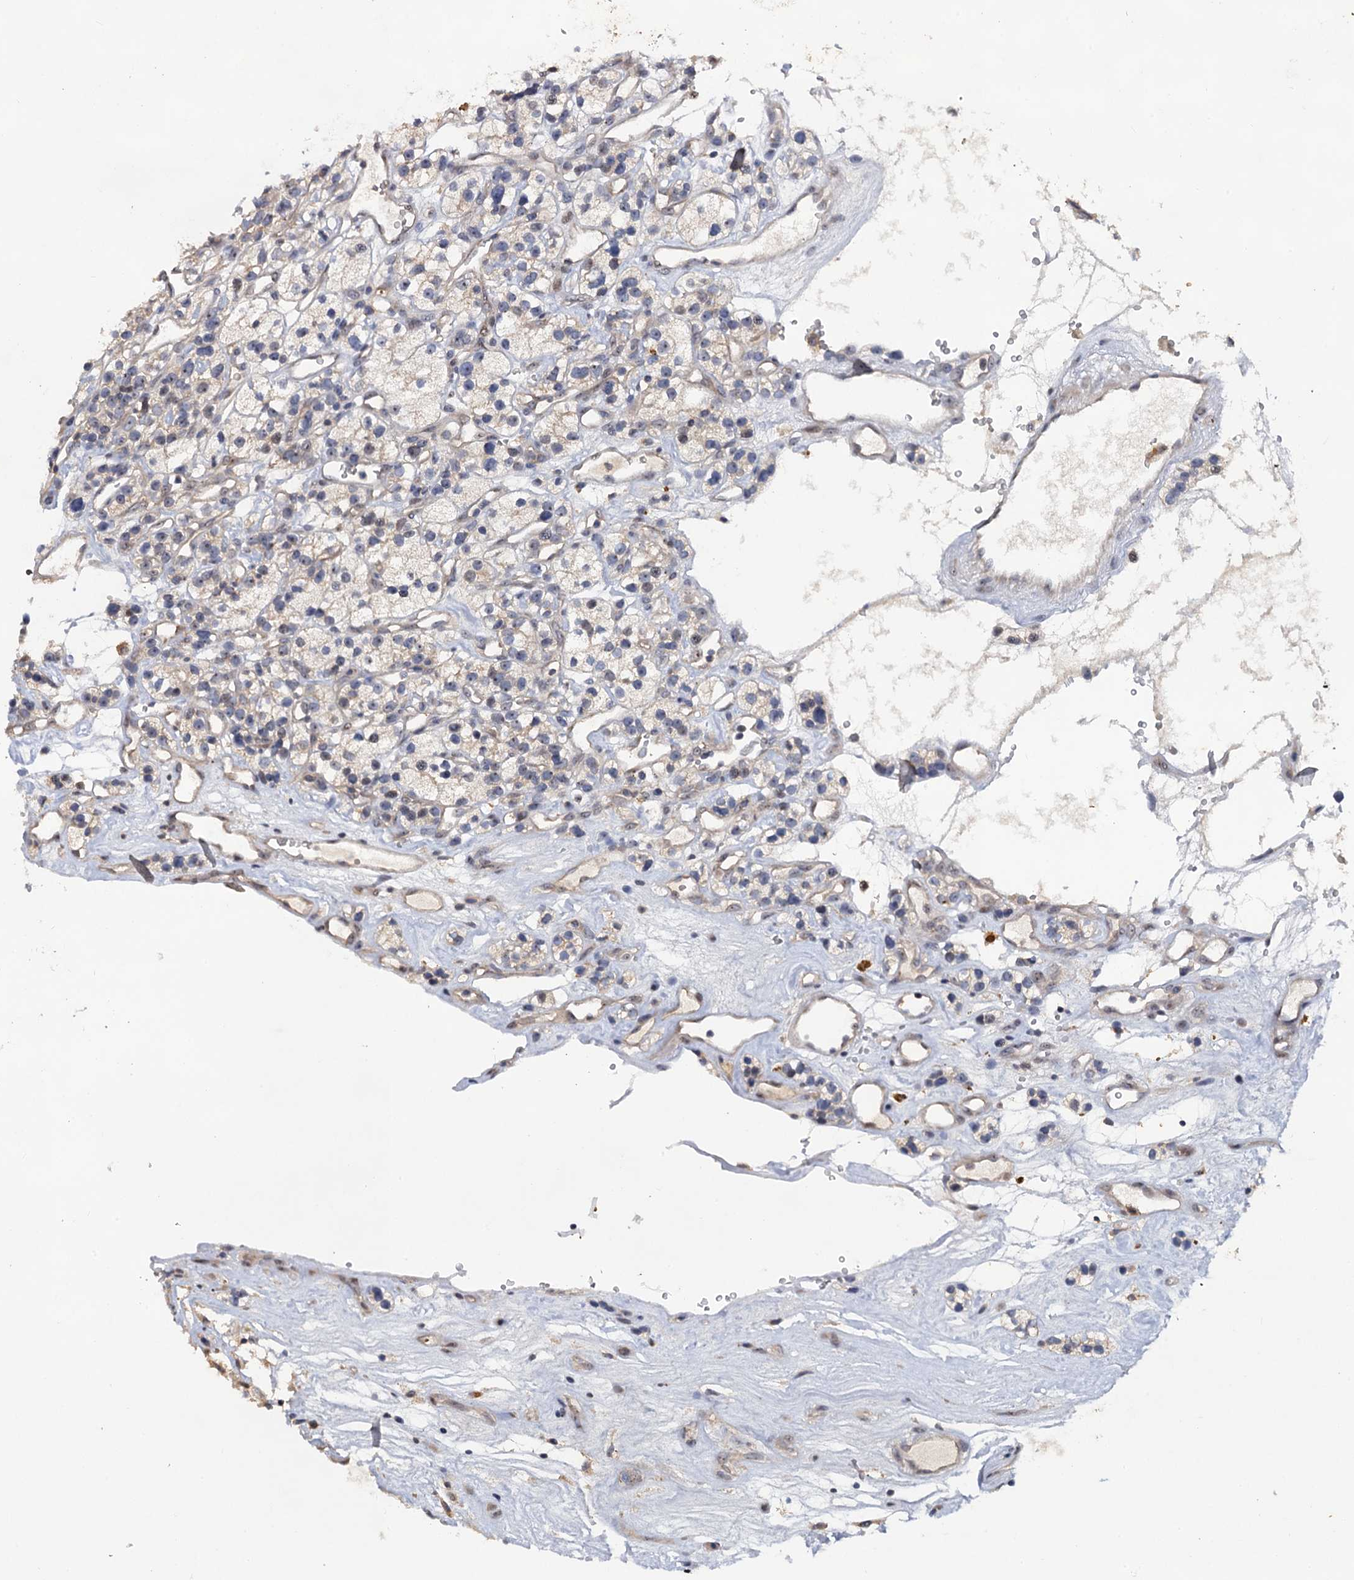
{"staining": {"intensity": "weak", "quantity": "<25%", "location": "cytoplasmic/membranous,nuclear"}, "tissue": "renal cancer", "cell_type": "Tumor cells", "image_type": "cancer", "snomed": [{"axis": "morphology", "description": "Adenocarcinoma, NOS"}, {"axis": "topography", "description": "Kidney"}], "caption": "IHC of renal adenocarcinoma reveals no expression in tumor cells.", "gene": "LRRC63", "patient": {"sex": "female", "age": 57}}